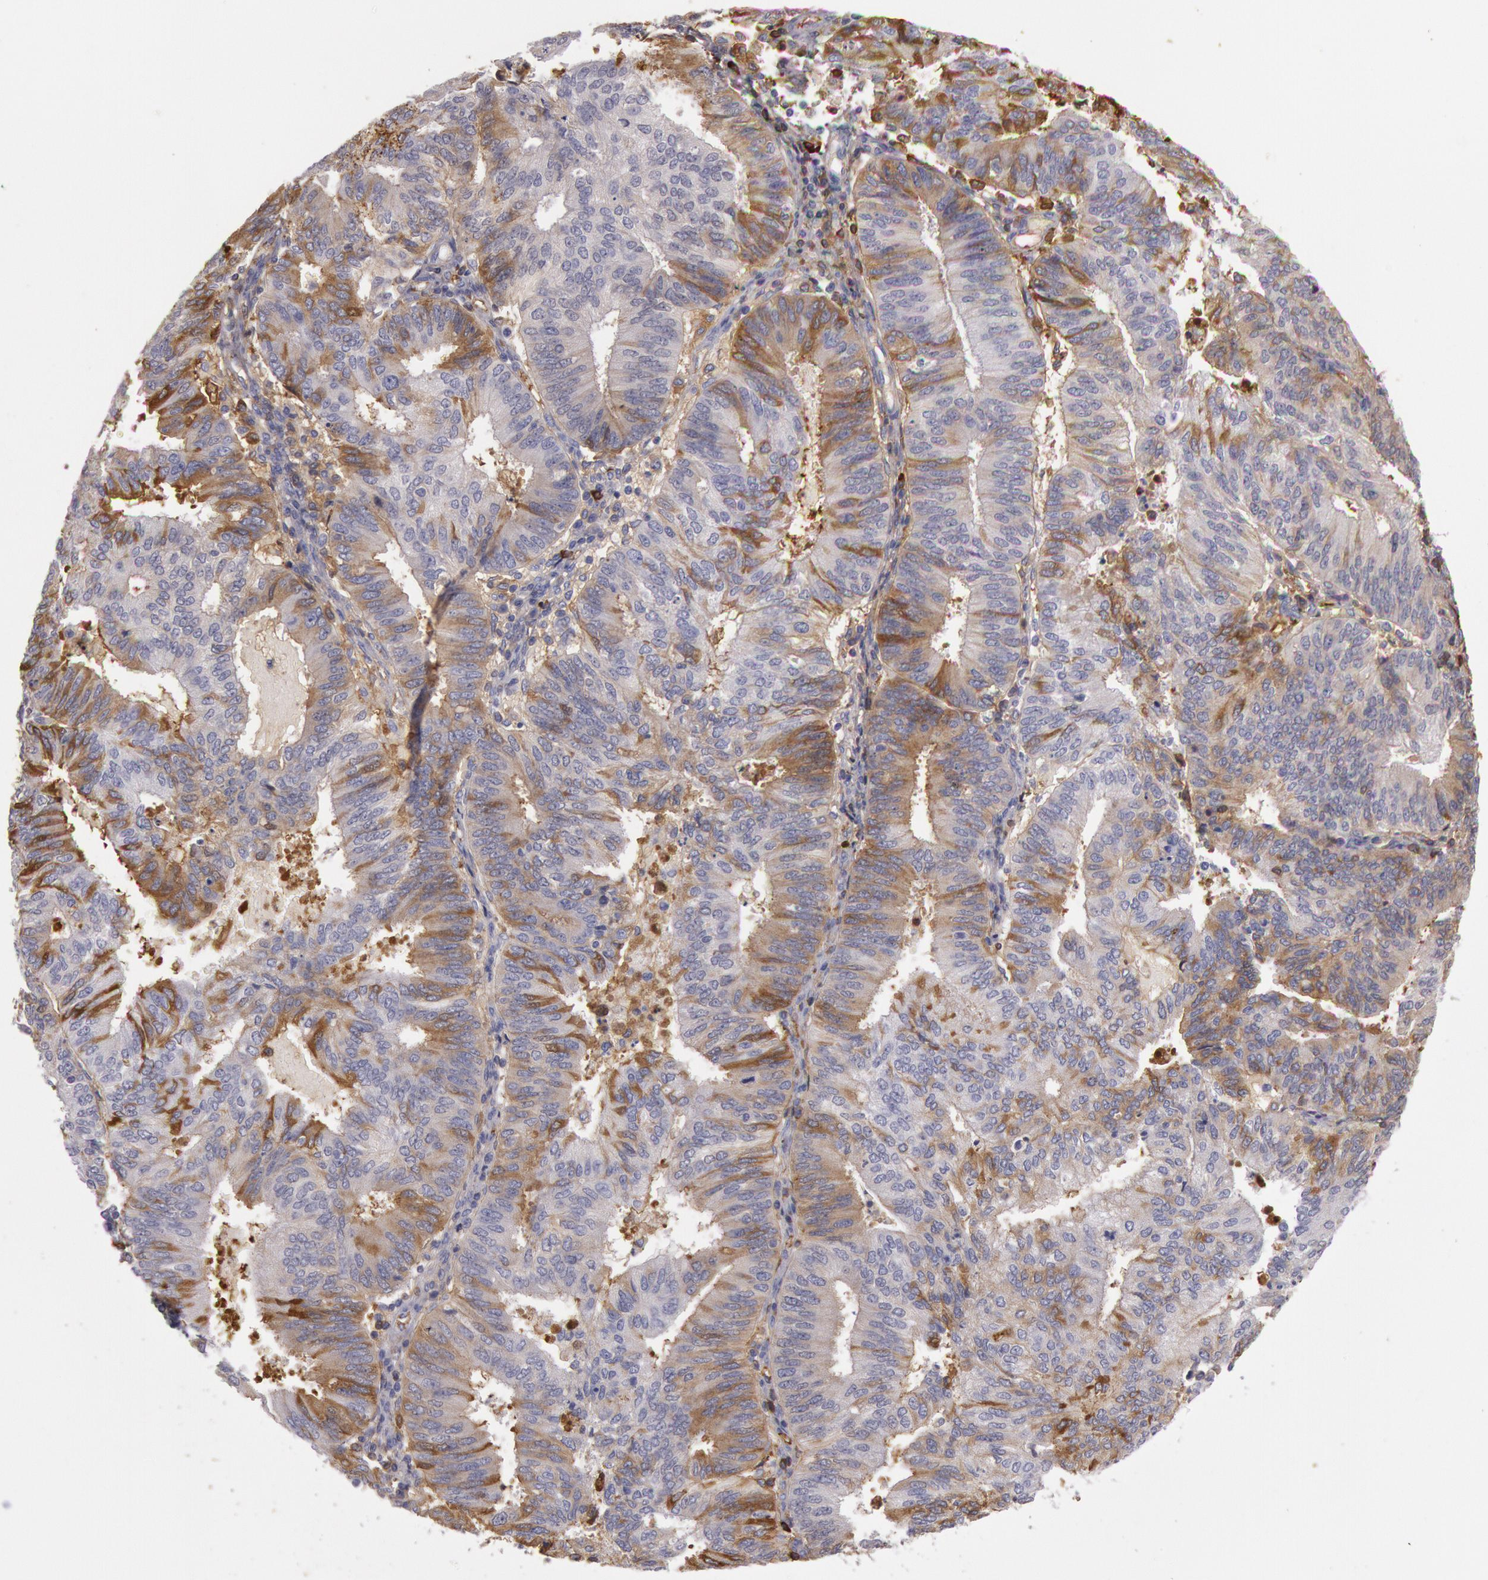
{"staining": {"intensity": "moderate", "quantity": "<25%", "location": "cytoplasmic/membranous"}, "tissue": "endometrial cancer", "cell_type": "Tumor cells", "image_type": "cancer", "snomed": [{"axis": "morphology", "description": "Adenocarcinoma, NOS"}, {"axis": "topography", "description": "Endometrium"}], "caption": "An immunohistochemistry histopathology image of neoplastic tissue is shown. Protein staining in brown labels moderate cytoplasmic/membranous positivity in endometrial cancer within tumor cells. (DAB (3,3'-diaminobenzidine) IHC with brightfield microscopy, high magnification).", "gene": "IGHA1", "patient": {"sex": "female", "age": 55}}